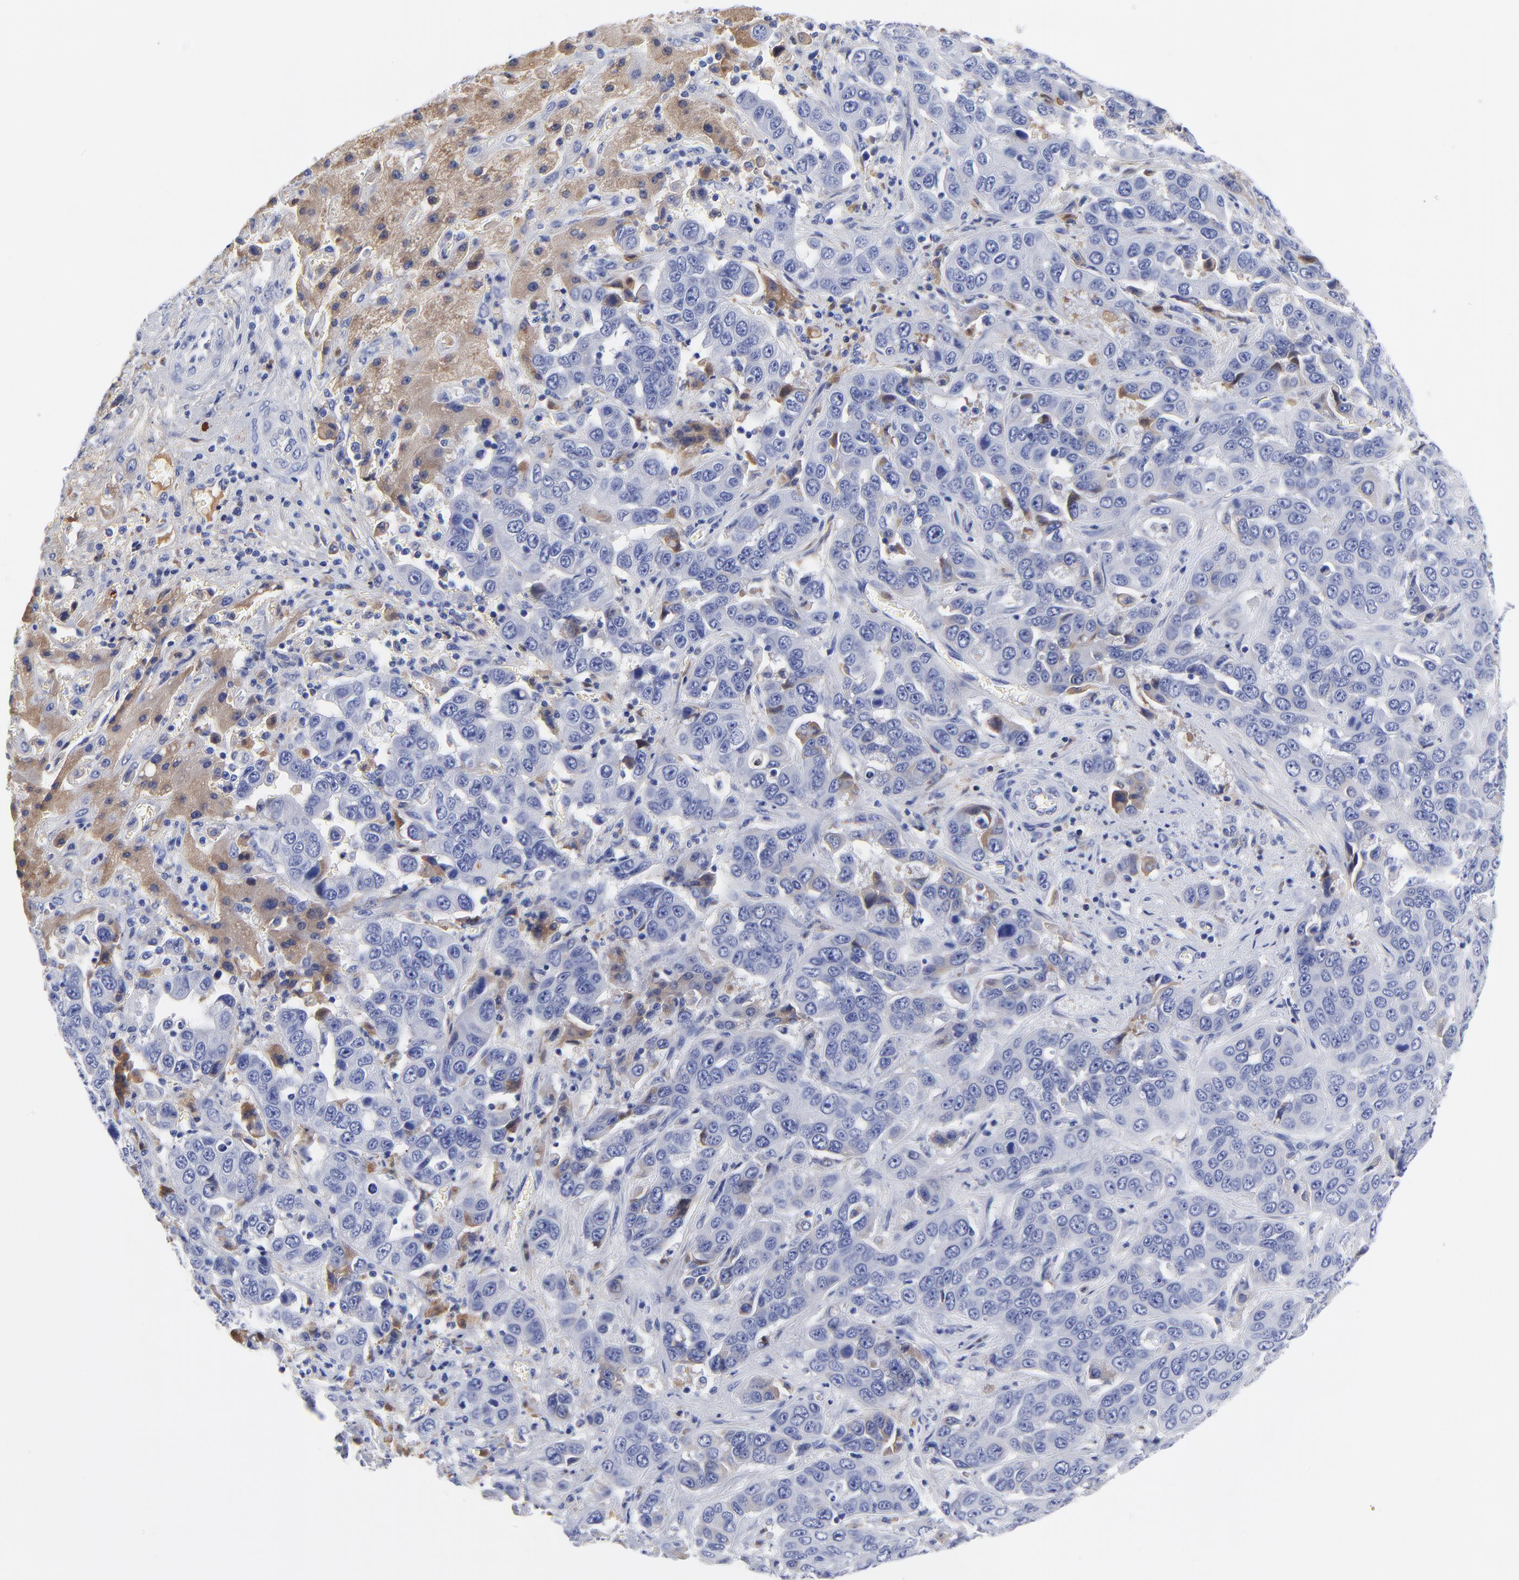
{"staining": {"intensity": "weak", "quantity": "<25%", "location": "cytoplasmic/membranous"}, "tissue": "liver cancer", "cell_type": "Tumor cells", "image_type": "cancer", "snomed": [{"axis": "morphology", "description": "Cholangiocarcinoma"}, {"axis": "topography", "description": "Liver"}], "caption": "Immunohistochemistry (IHC) of human liver cancer demonstrates no staining in tumor cells. (Brightfield microscopy of DAB immunohistochemistry at high magnification).", "gene": "IGLV3-10", "patient": {"sex": "female", "age": 52}}